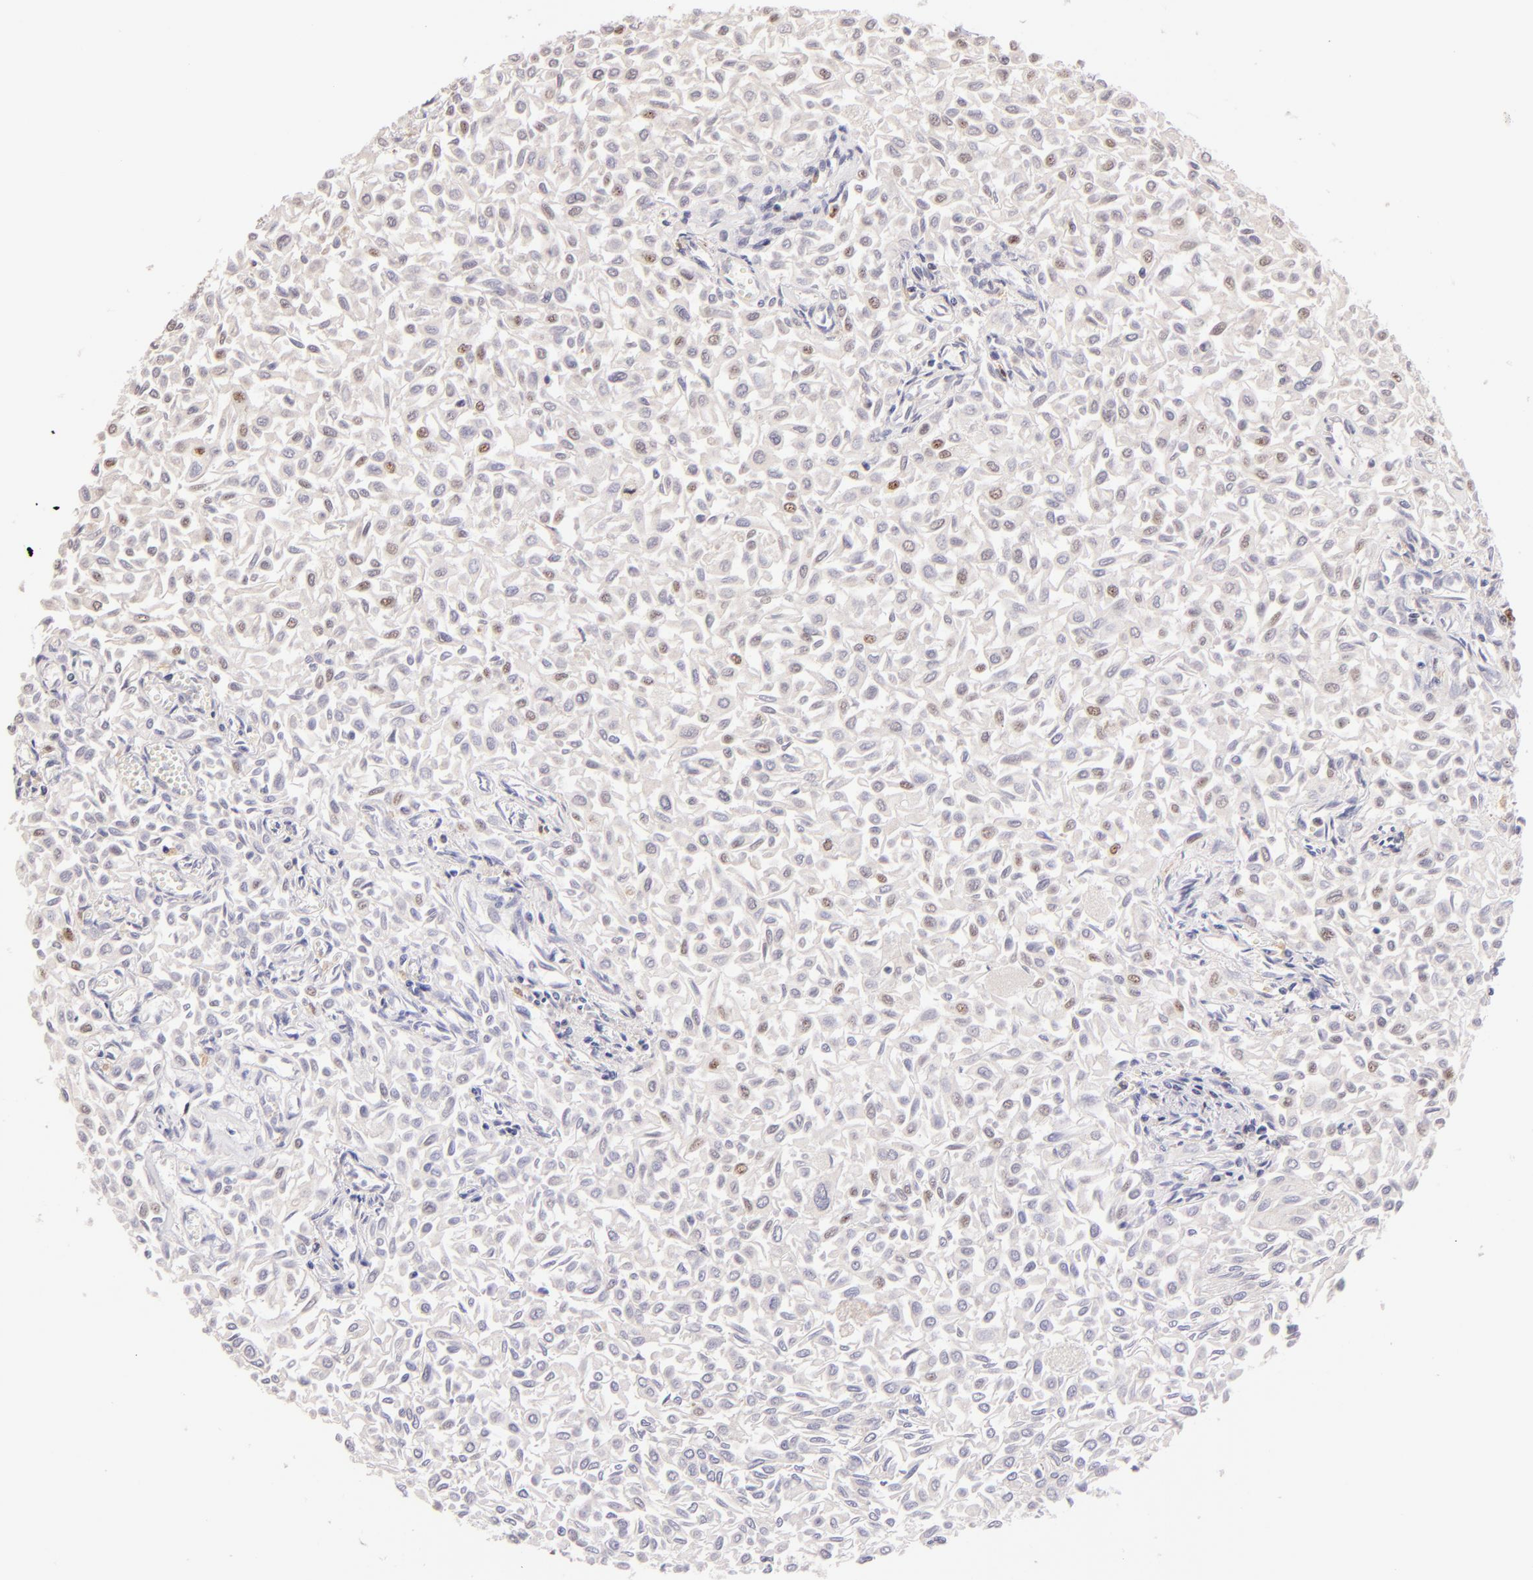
{"staining": {"intensity": "weak", "quantity": "<25%", "location": "cytoplasmic/membranous,nuclear"}, "tissue": "urothelial cancer", "cell_type": "Tumor cells", "image_type": "cancer", "snomed": [{"axis": "morphology", "description": "Urothelial carcinoma, Low grade"}, {"axis": "topography", "description": "Urinary bladder"}], "caption": "Immunohistochemistry (IHC) micrograph of neoplastic tissue: urothelial cancer stained with DAB (3,3'-diaminobenzidine) shows no significant protein positivity in tumor cells.", "gene": "BTK", "patient": {"sex": "male", "age": 64}}